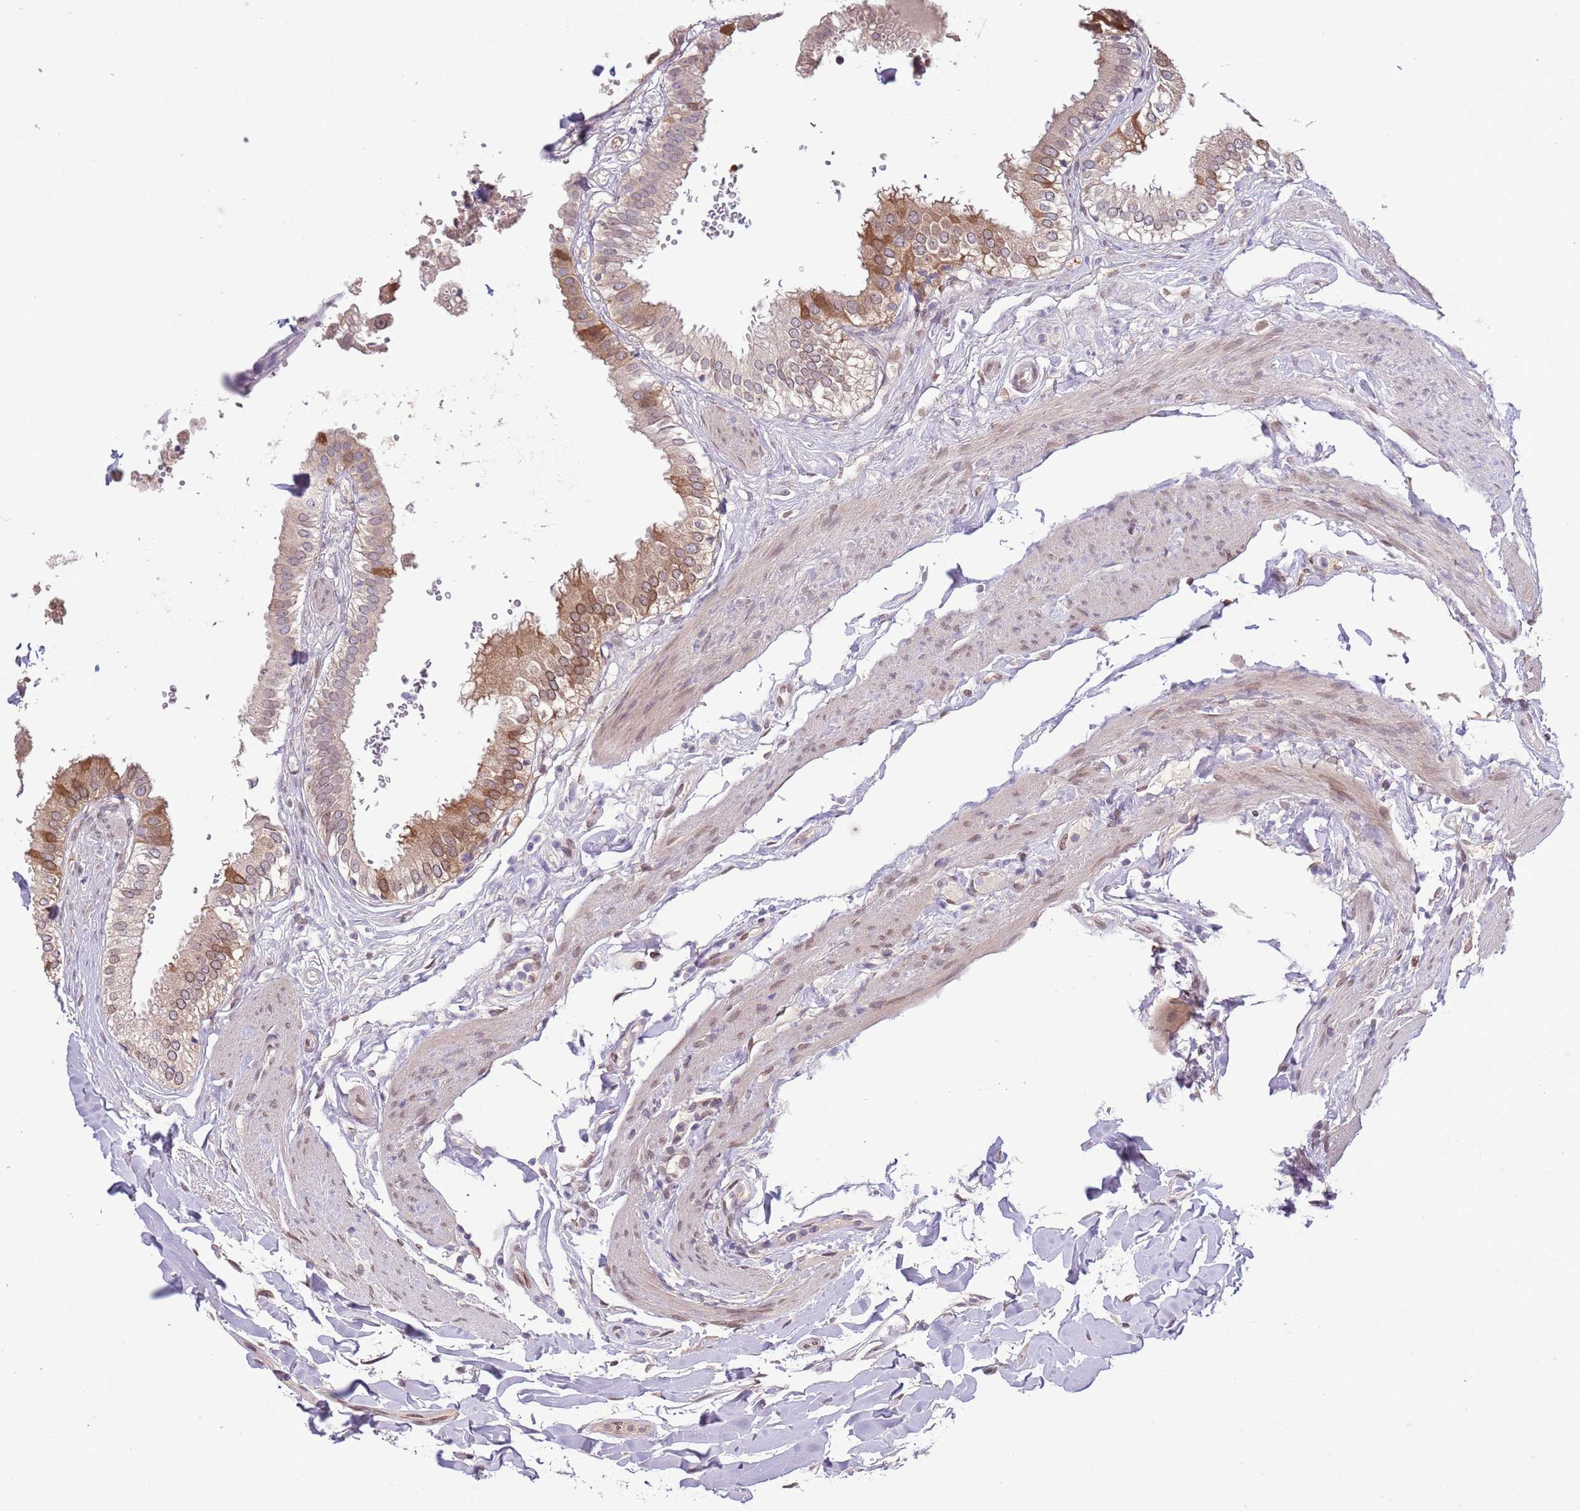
{"staining": {"intensity": "moderate", "quantity": "25%-75%", "location": "cytoplasmic/membranous"}, "tissue": "gallbladder", "cell_type": "Glandular cells", "image_type": "normal", "snomed": [{"axis": "morphology", "description": "Normal tissue, NOS"}, {"axis": "topography", "description": "Gallbladder"}], "caption": "A brown stain shows moderate cytoplasmic/membranous staining of a protein in glandular cells of benign gallbladder. The staining was performed using DAB (3,3'-diaminobenzidine) to visualize the protein expression in brown, while the nuclei were stained in blue with hematoxylin (Magnification: 20x).", "gene": "ZNF665", "patient": {"sex": "female", "age": 61}}